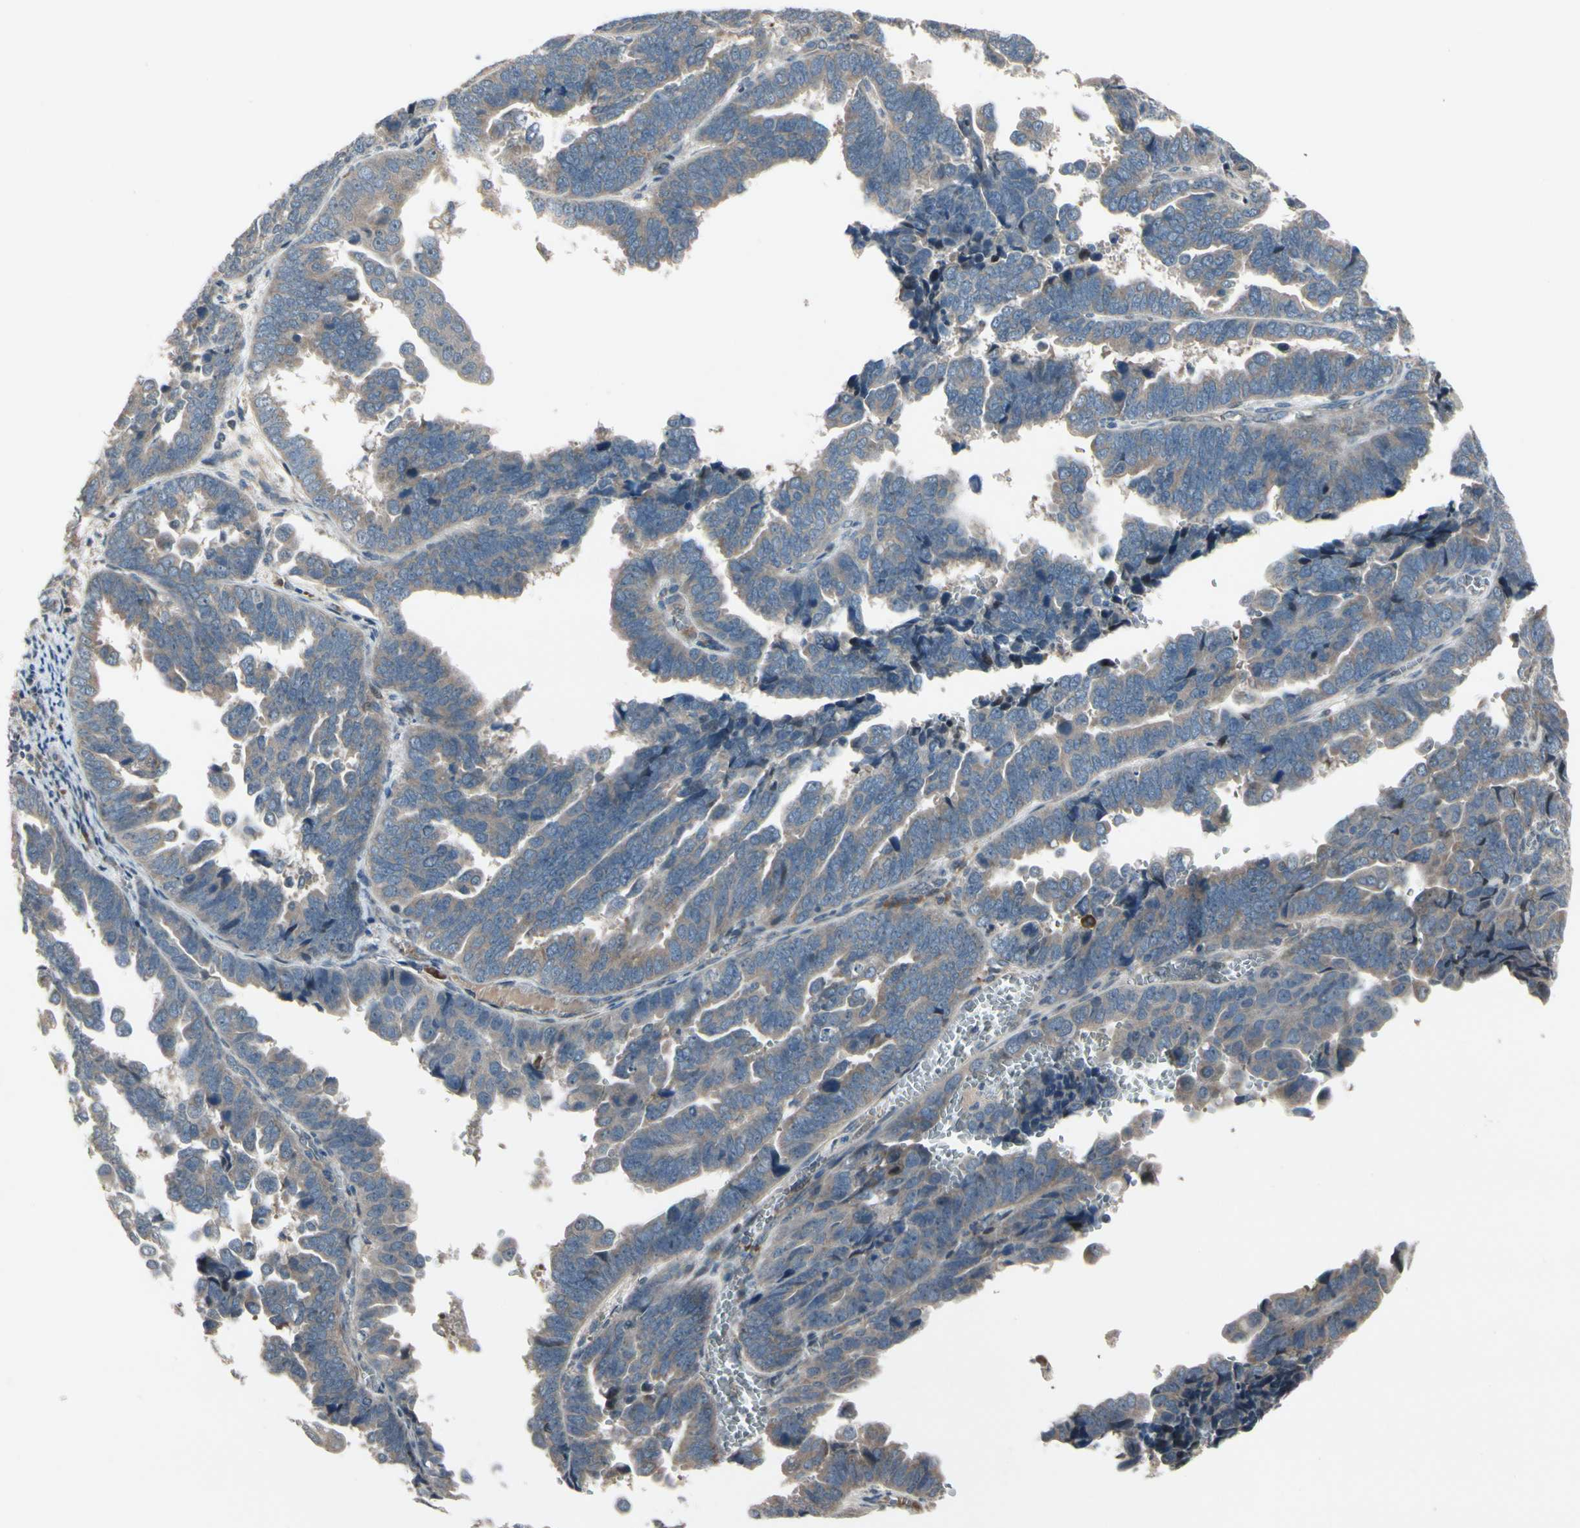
{"staining": {"intensity": "weak", "quantity": ">75%", "location": "cytoplasmic/membranous"}, "tissue": "endometrial cancer", "cell_type": "Tumor cells", "image_type": "cancer", "snomed": [{"axis": "morphology", "description": "Adenocarcinoma, NOS"}, {"axis": "topography", "description": "Endometrium"}], "caption": "Immunohistochemistry micrograph of human endometrial cancer stained for a protein (brown), which exhibits low levels of weak cytoplasmic/membranous positivity in about >75% of tumor cells.", "gene": "SNX29", "patient": {"sex": "female", "age": 75}}